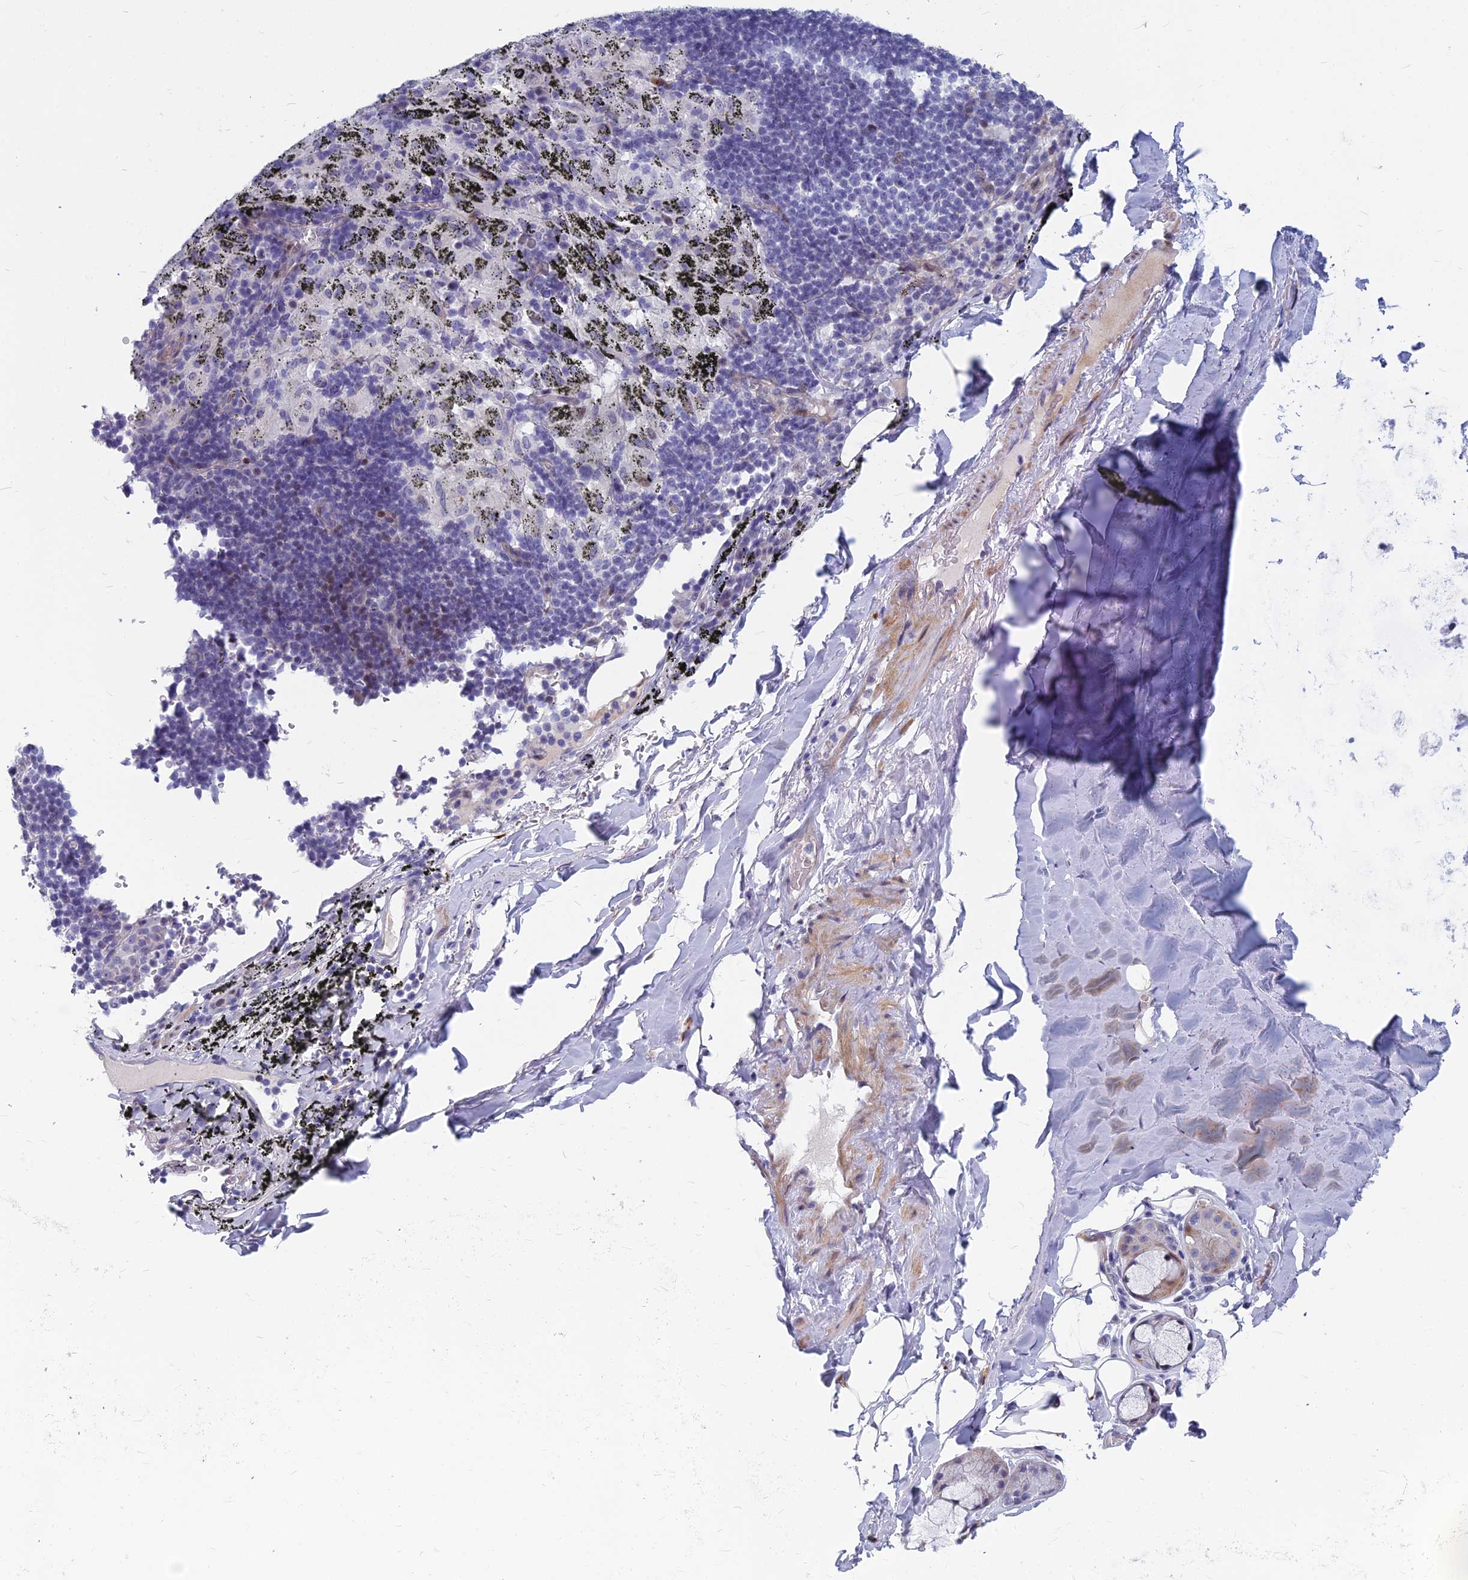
{"staining": {"intensity": "negative", "quantity": "none", "location": "none"}, "tissue": "soft tissue", "cell_type": "Chondrocytes", "image_type": "normal", "snomed": [{"axis": "morphology", "description": "Normal tissue, NOS"}, {"axis": "topography", "description": "Lymph node"}, {"axis": "topography", "description": "Bronchus"}], "caption": "Histopathology image shows no protein positivity in chondrocytes of normal soft tissue.", "gene": "MYBPC2", "patient": {"sex": "male", "age": 63}}